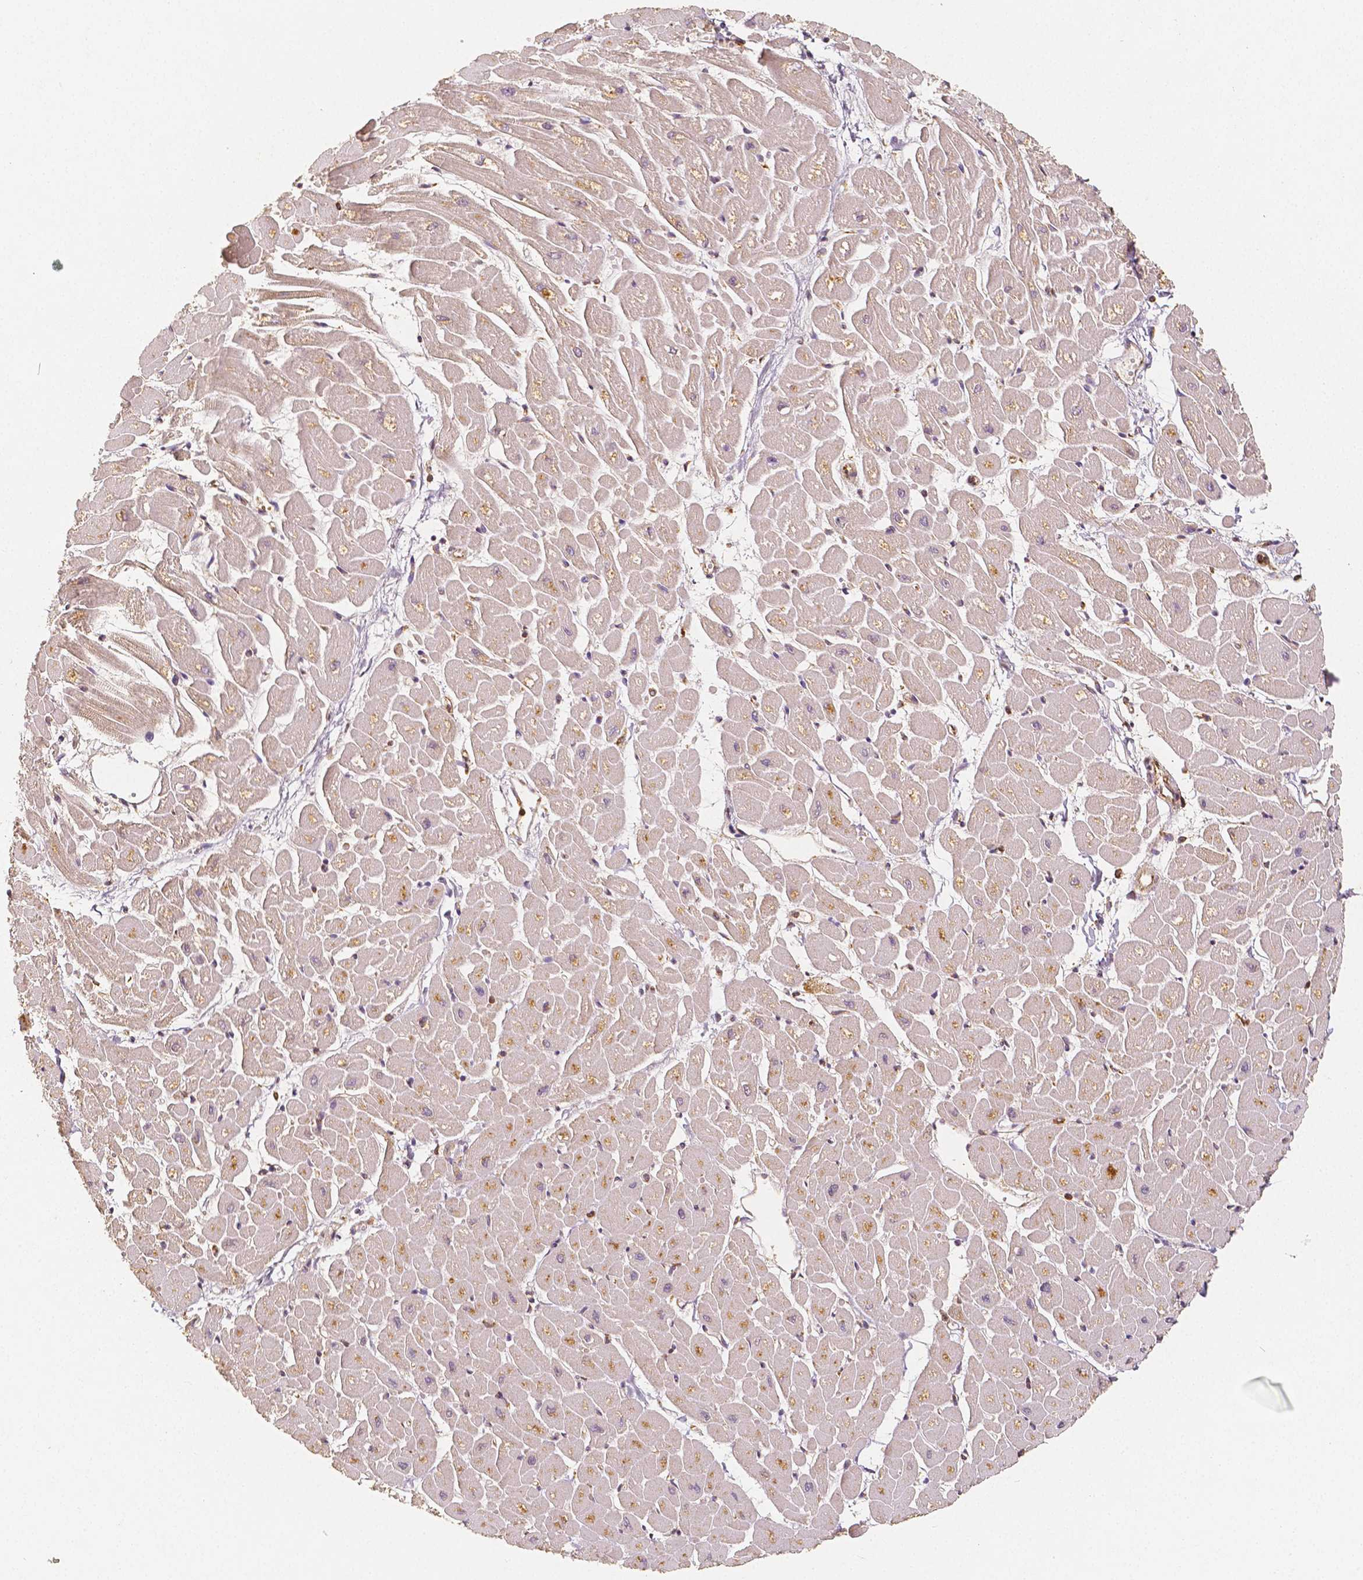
{"staining": {"intensity": "moderate", "quantity": "25%-75%", "location": "cytoplasmic/membranous"}, "tissue": "heart muscle", "cell_type": "Cardiomyocytes", "image_type": "normal", "snomed": [{"axis": "morphology", "description": "Normal tissue, NOS"}, {"axis": "topography", "description": "Heart"}], "caption": "Protein staining of benign heart muscle shows moderate cytoplasmic/membranous staining in approximately 25%-75% of cardiomyocytes. The staining was performed using DAB to visualize the protein expression in brown, while the nuclei were stained in blue with hematoxylin (Magnification: 20x).", "gene": "PGAM5", "patient": {"sex": "male", "age": 57}}